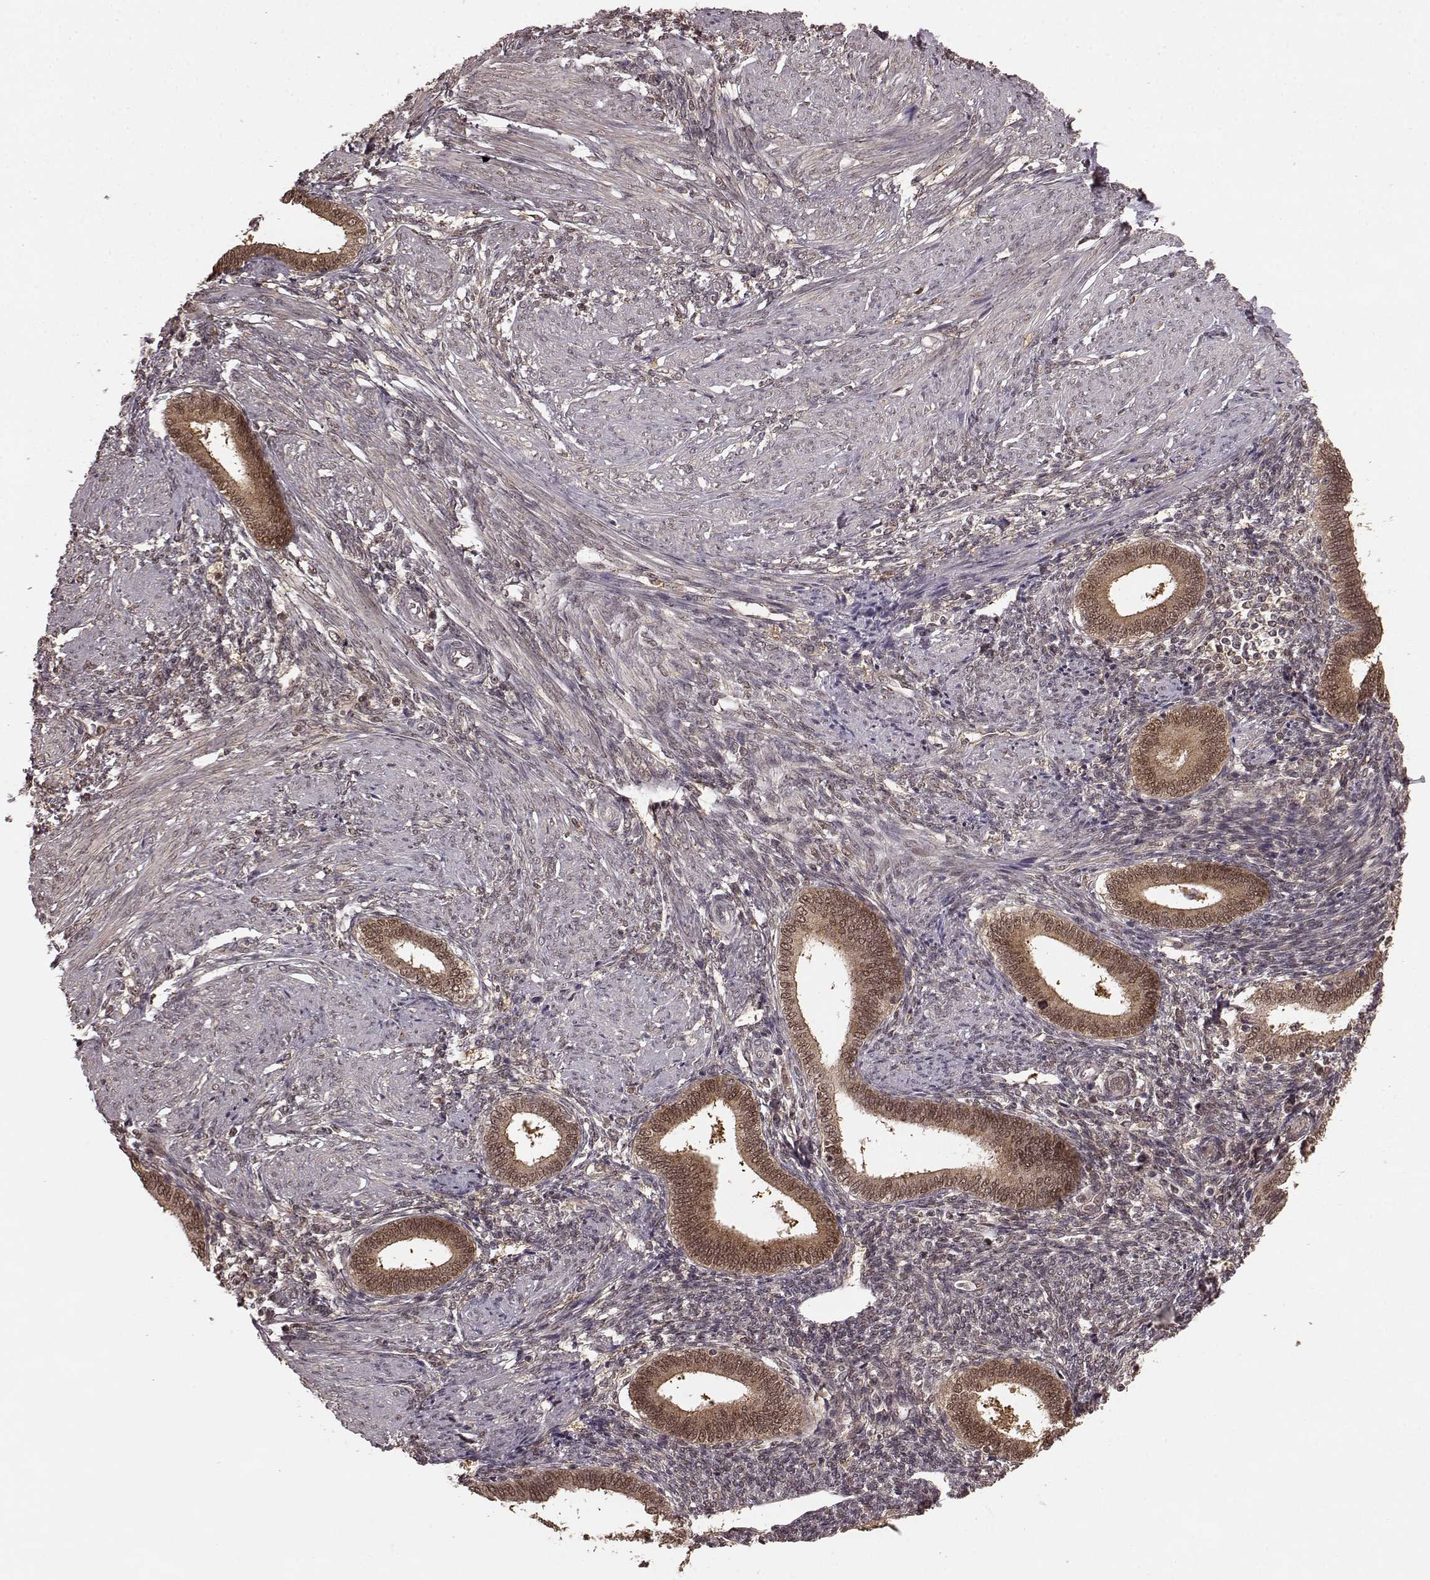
{"staining": {"intensity": "weak", "quantity": "<25%", "location": "nuclear"}, "tissue": "endometrium", "cell_type": "Cells in endometrial stroma", "image_type": "normal", "snomed": [{"axis": "morphology", "description": "Normal tissue, NOS"}, {"axis": "topography", "description": "Endometrium"}], "caption": "A high-resolution micrograph shows IHC staining of benign endometrium, which exhibits no significant expression in cells in endometrial stroma.", "gene": "GSS", "patient": {"sex": "female", "age": 42}}